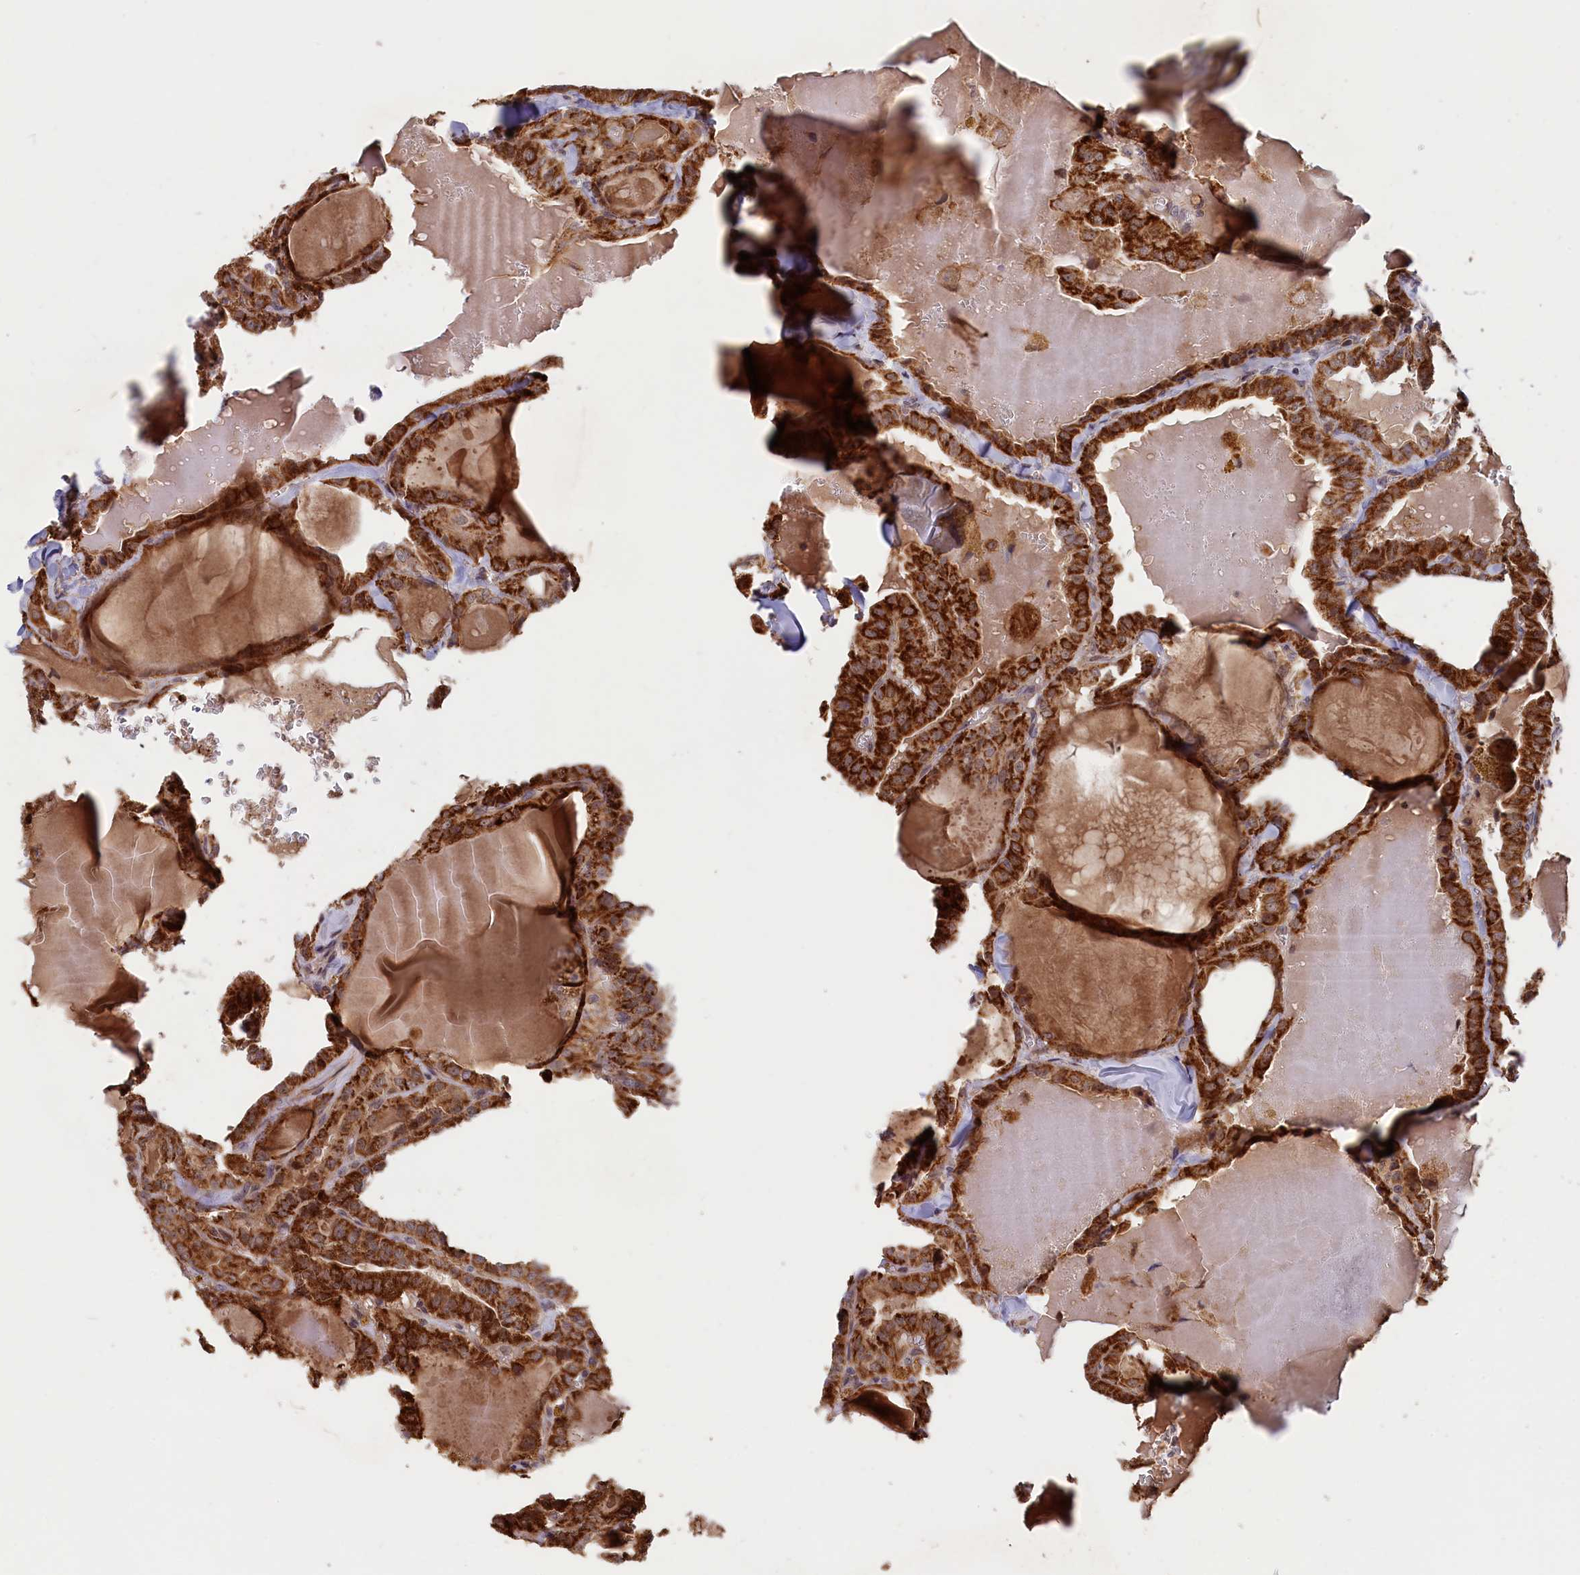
{"staining": {"intensity": "strong", "quantity": ">75%", "location": "cytoplasmic/membranous"}, "tissue": "thyroid cancer", "cell_type": "Tumor cells", "image_type": "cancer", "snomed": [{"axis": "morphology", "description": "Papillary adenocarcinoma, NOS"}, {"axis": "topography", "description": "Thyroid gland"}], "caption": "Tumor cells show high levels of strong cytoplasmic/membranous expression in approximately >75% of cells in papillary adenocarcinoma (thyroid).", "gene": "DUS3L", "patient": {"sex": "male", "age": 52}}